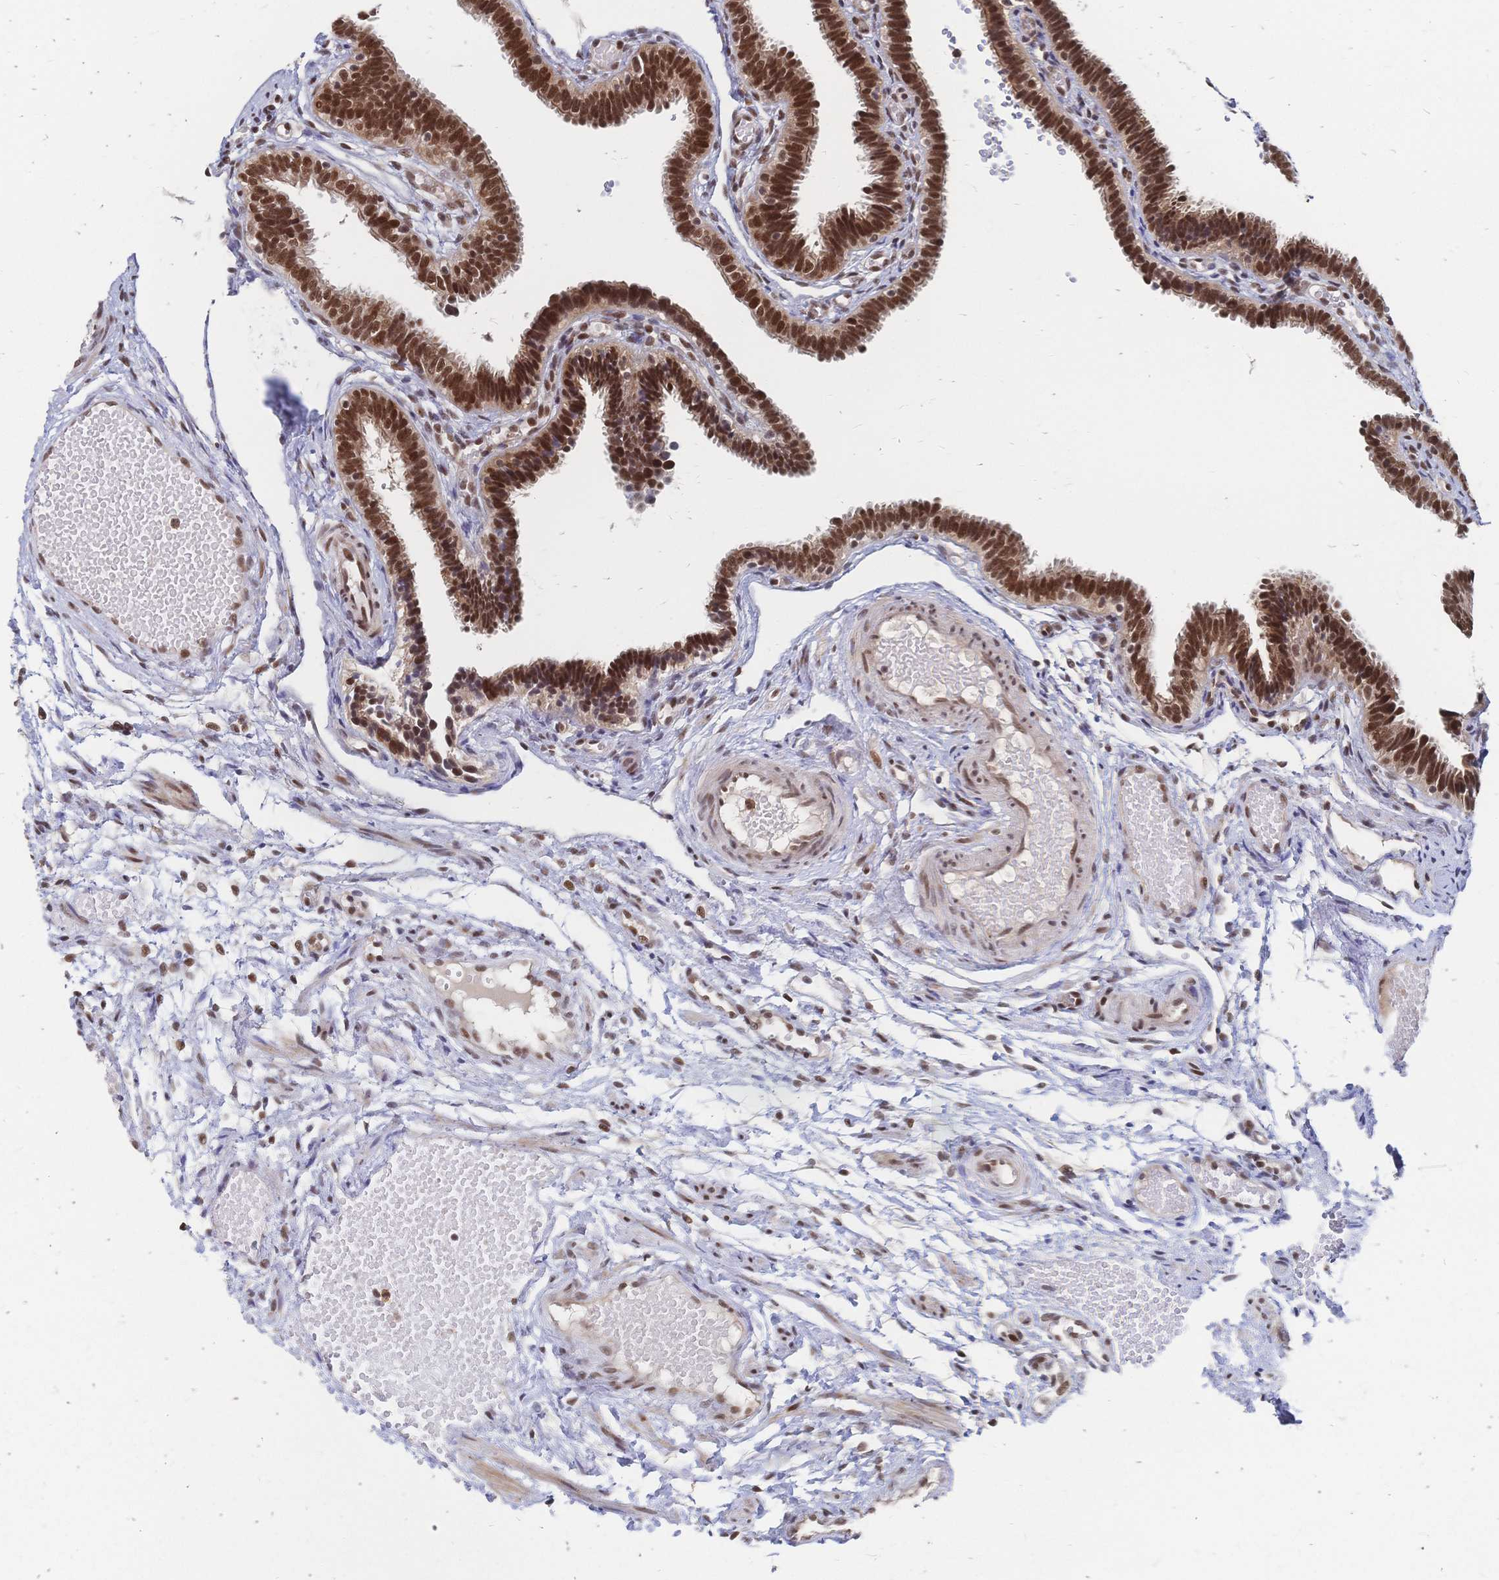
{"staining": {"intensity": "strong", "quantity": ">75%", "location": "nuclear"}, "tissue": "fallopian tube", "cell_type": "Glandular cells", "image_type": "normal", "snomed": [{"axis": "morphology", "description": "Normal tissue, NOS"}, {"axis": "topography", "description": "Fallopian tube"}], "caption": "Glandular cells display strong nuclear staining in approximately >75% of cells in benign fallopian tube. (Stains: DAB in brown, nuclei in blue, Microscopy: brightfield microscopy at high magnification).", "gene": "NELFA", "patient": {"sex": "female", "age": 37}}